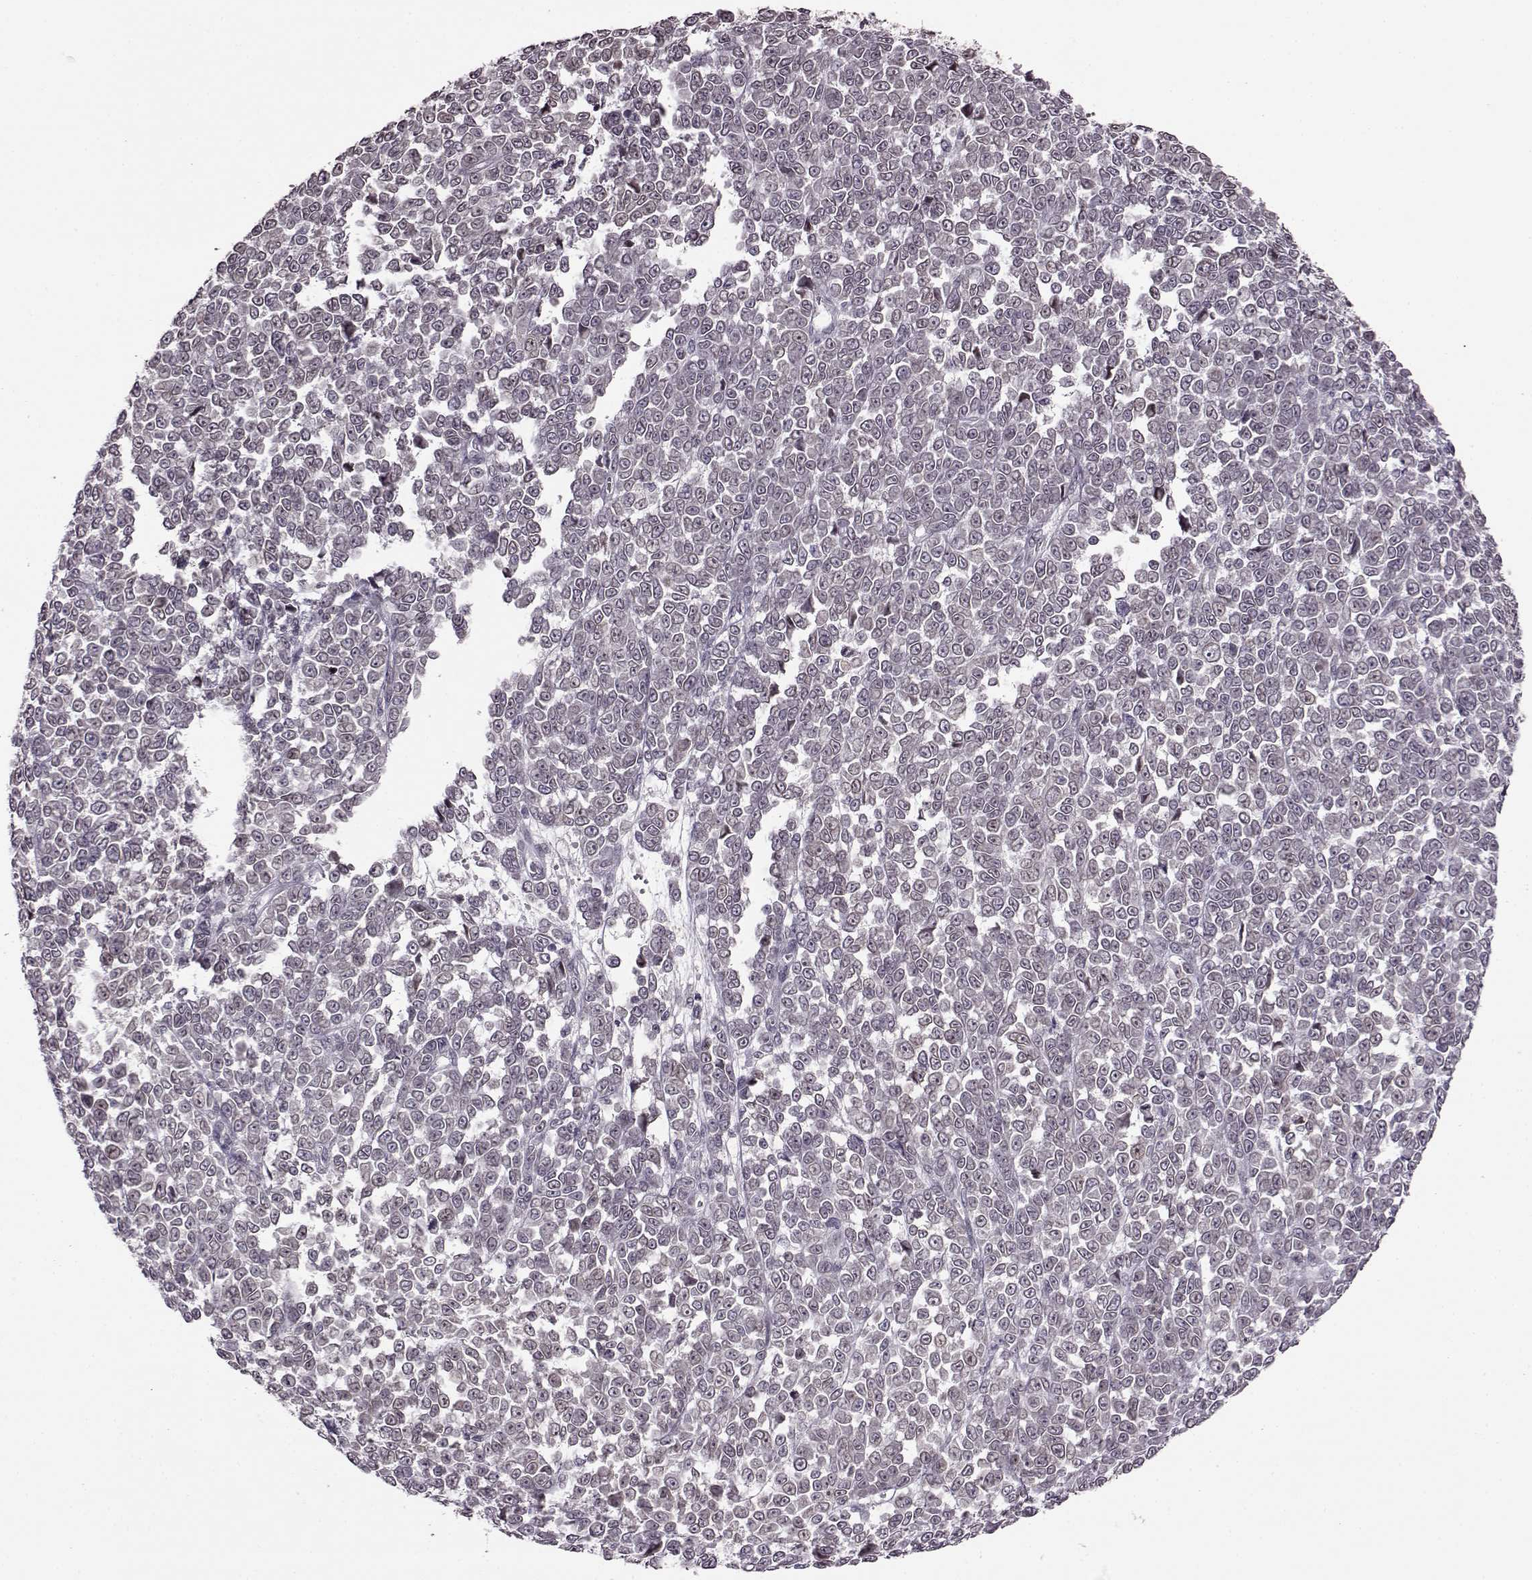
{"staining": {"intensity": "negative", "quantity": "none", "location": "none"}, "tissue": "melanoma", "cell_type": "Tumor cells", "image_type": "cancer", "snomed": [{"axis": "morphology", "description": "Malignant melanoma, NOS"}, {"axis": "topography", "description": "Skin"}], "caption": "High power microscopy micrograph of an IHC image of malignant melanoma, revealing no significant expression in tumor cells. (DAB (3,3'-diaminobenzidine) IHC, high magnification).", "gene": "STX1B", "patient": {"sex": "female", "age": 95}}